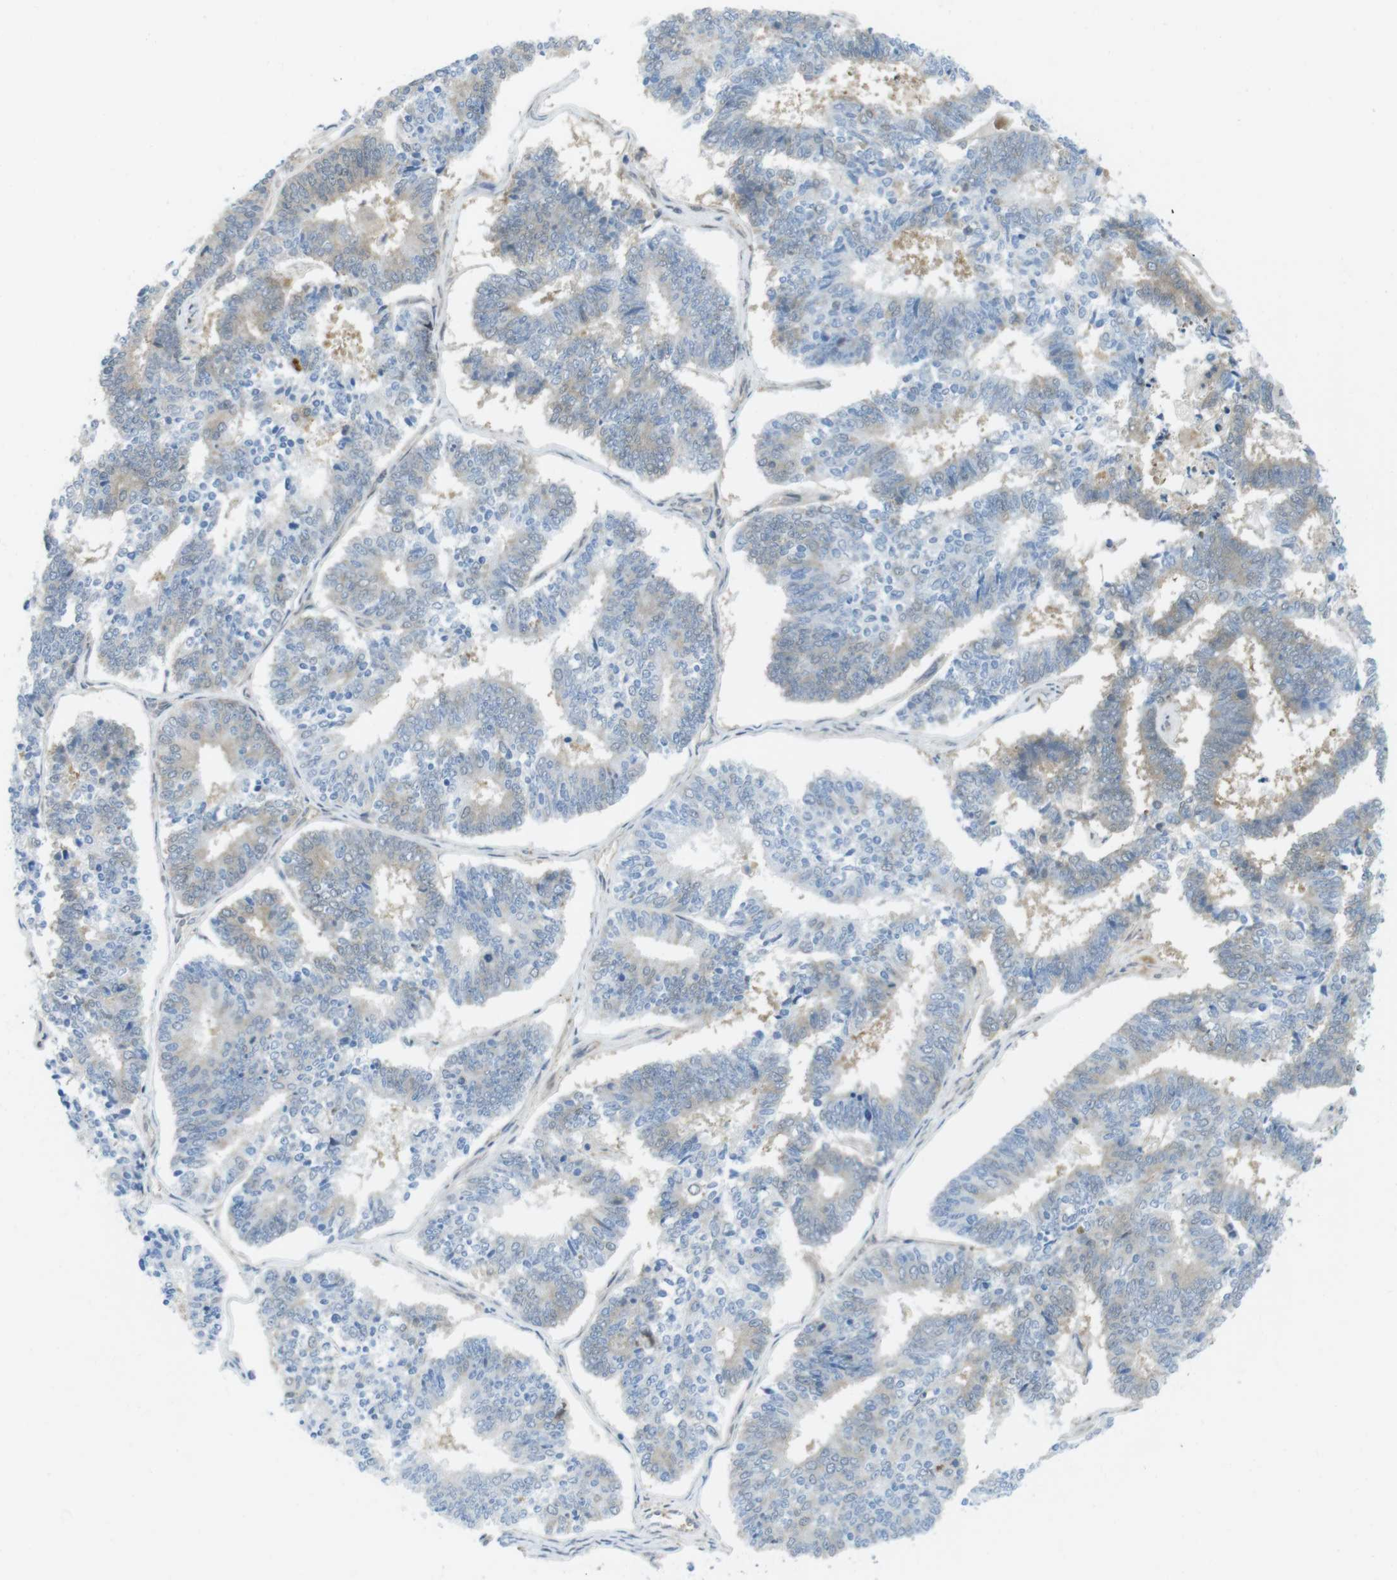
{"staining": {"intensity": "weak", "quantity": "25%-75%", "location": "cytoplasmic/membranous"}, "tissue": "endometrial cancer", "cell_type": "Tumor cells", "image_type": "cancer", "snomed": [{"axis": "morphology", "description": "Adenocarcinoma, NOS"}, {"axis": "topography", "description": "Endometrium"}], "caption": "Human endometrial adenocarcinoma stained with a protein marker exhibits weak staining in tumor cells.", "gene": "CASP2", "patient": {"sex": "female", "age": 70}}